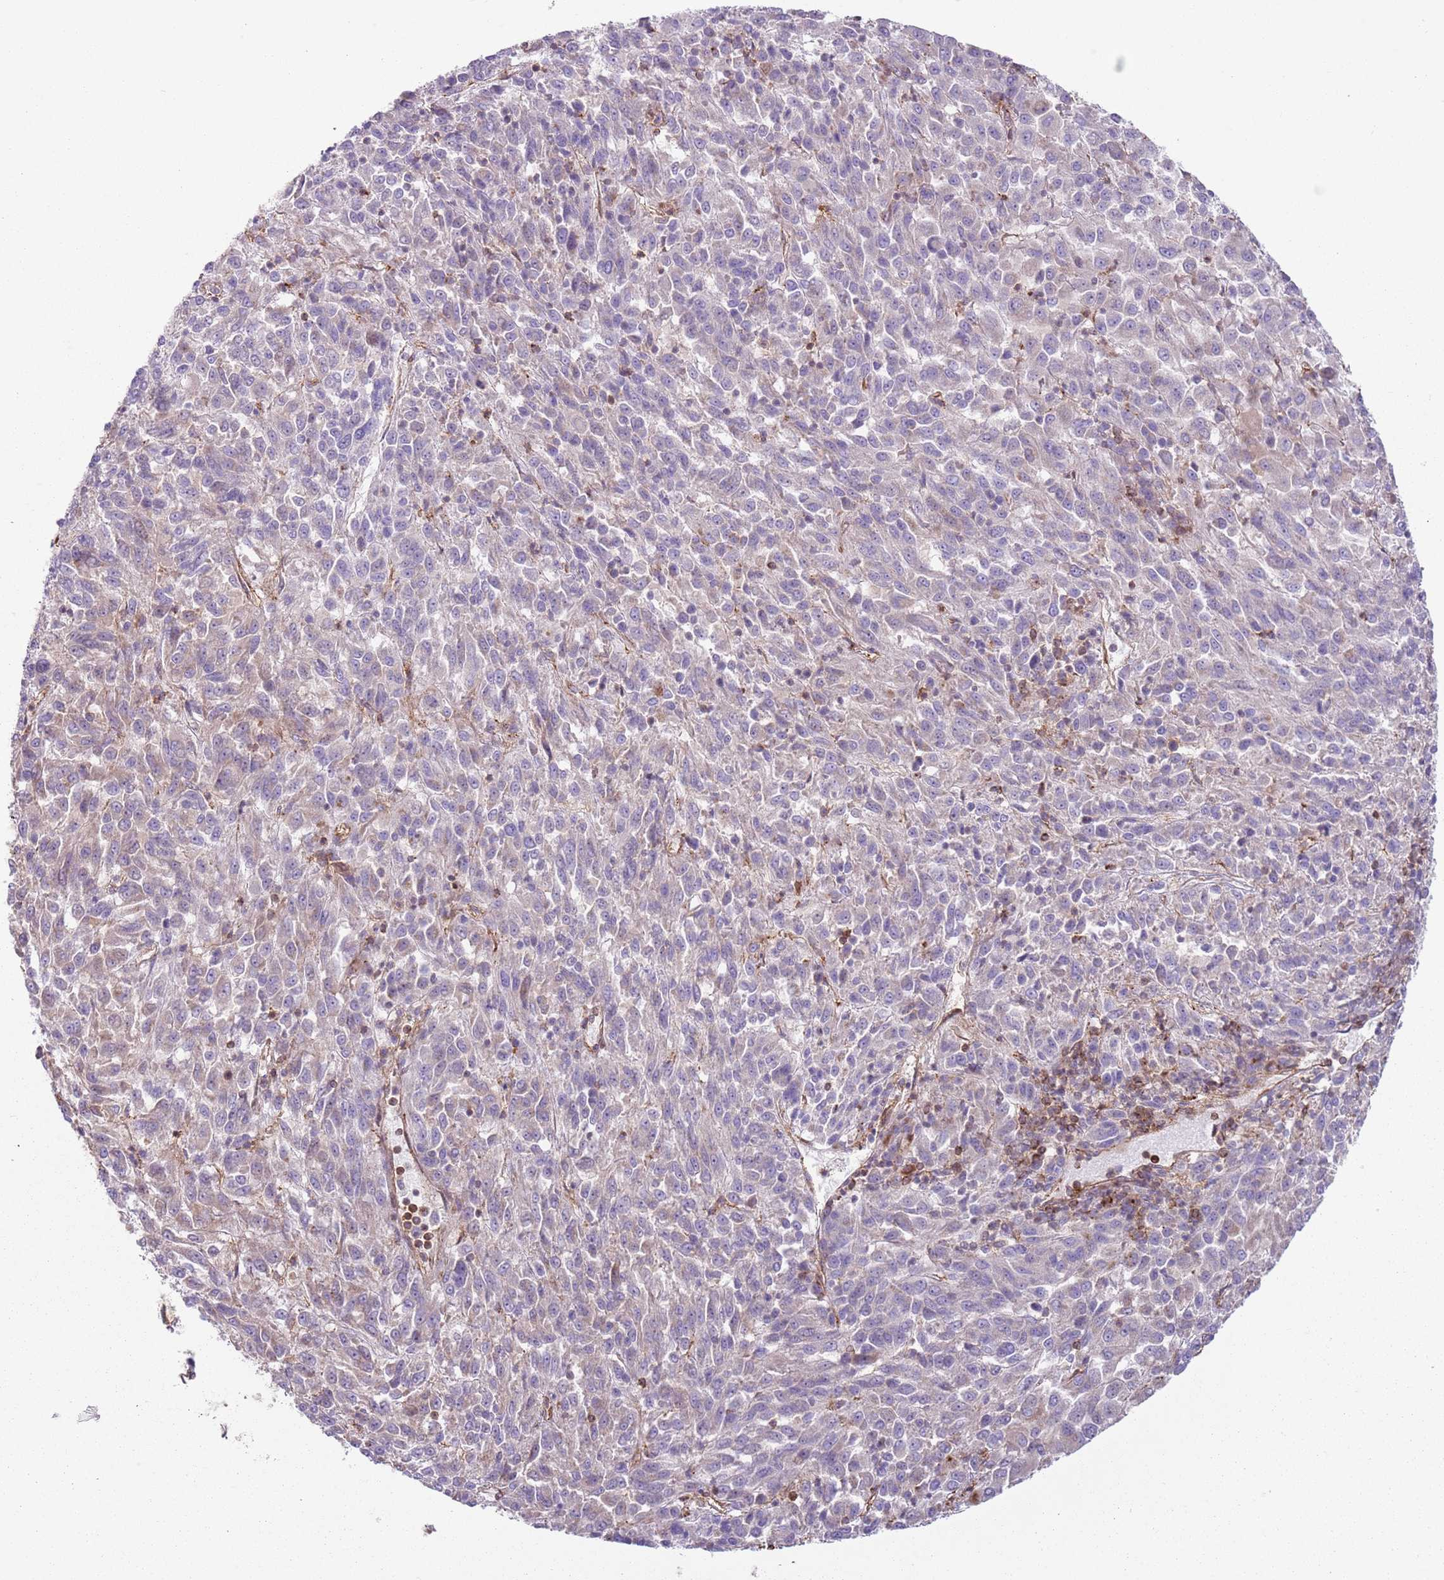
{"staining": {"intensity": "weak", "quantity": "<25%", "location": "cytoplasmic/membranous"}, "tissue": "melanoma", "cell_type": "Tumor cells", "image_type": "cancer", "snomed": [{"axis": "morphology", "description": "Malignant melanoma, Metastatic site"}, {"axis": "topography", "description": "Lung"}], "caption": "Tumor cells show no significant expression in melanoma.", "gene": "GNAI3", "patient": {"sex": "male", "age": 64}}